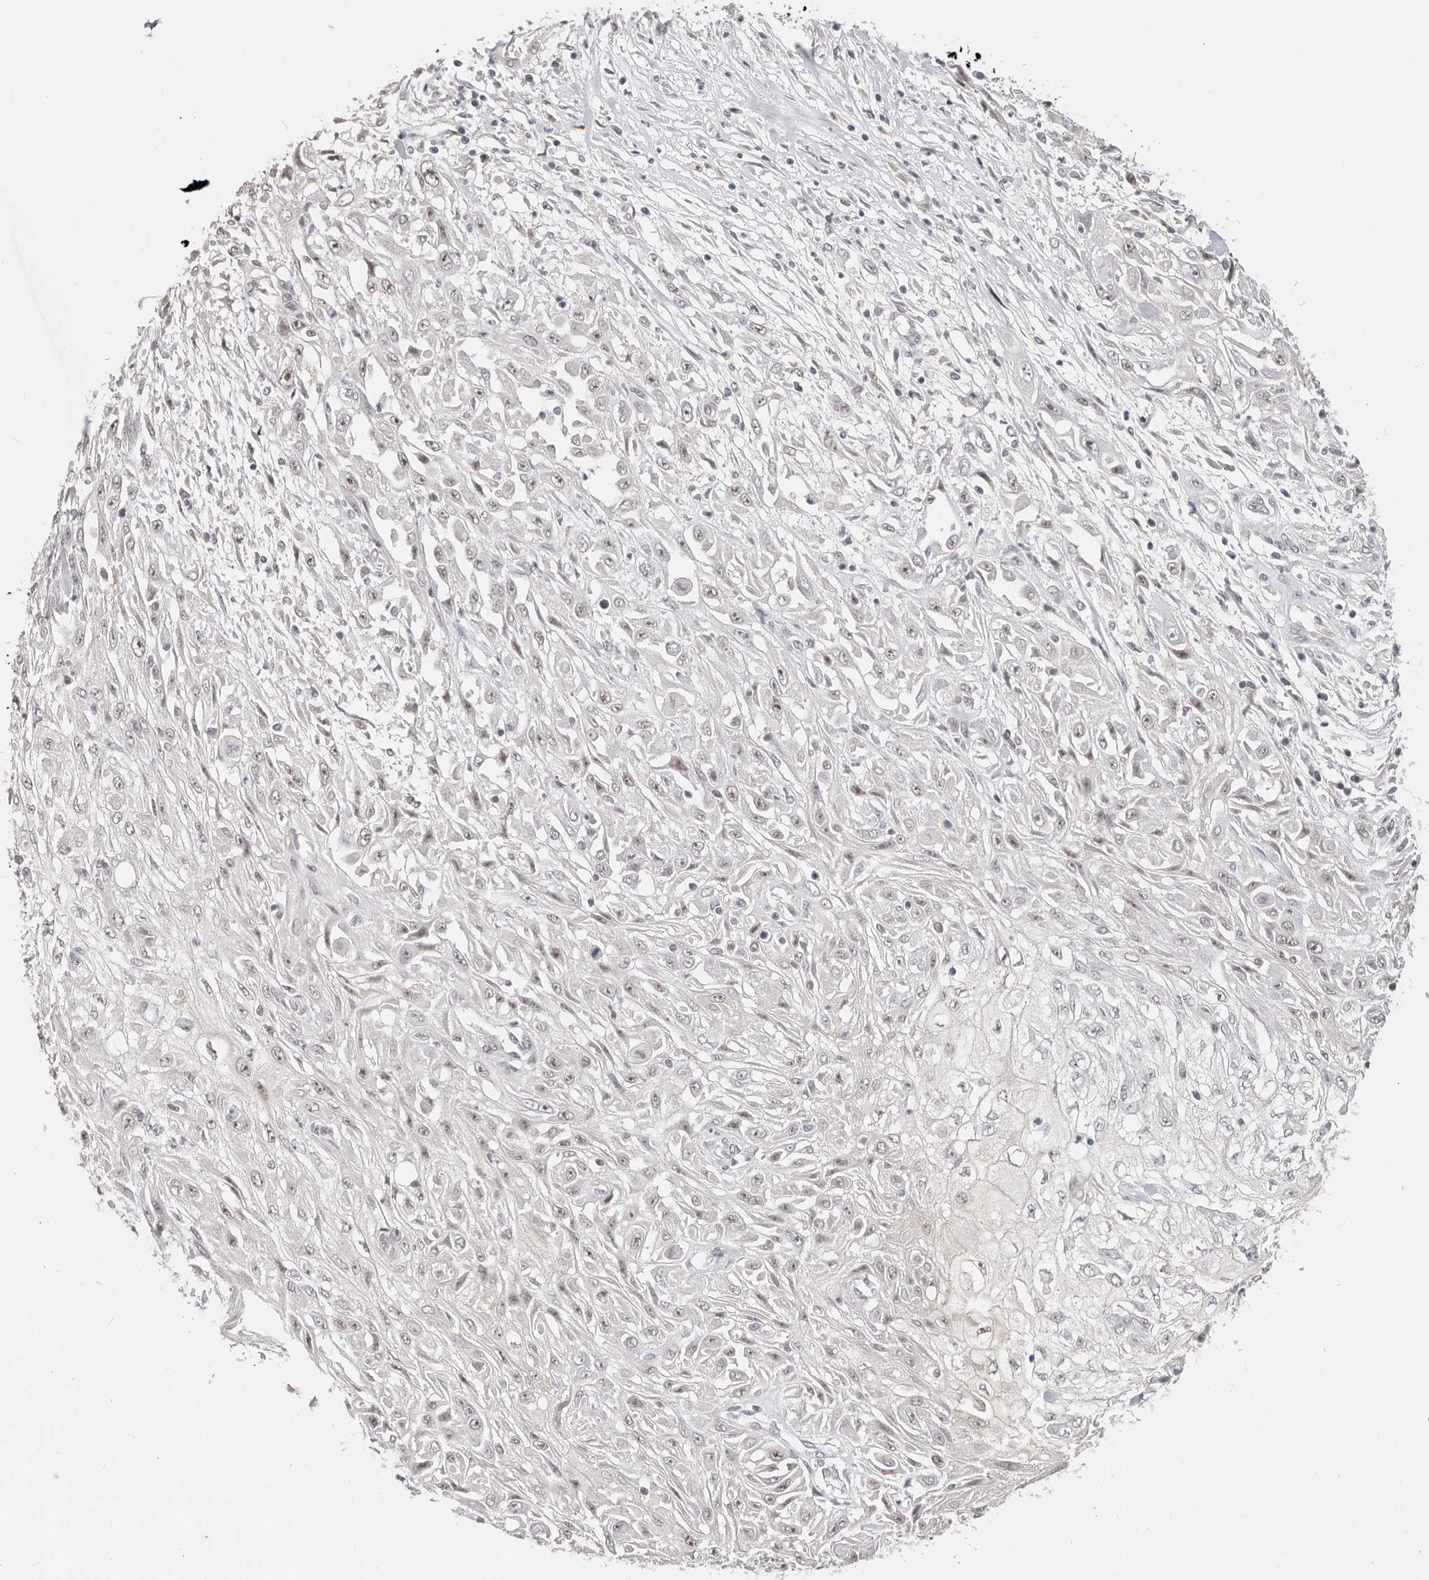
{"staining": {"intensity": "negative", "quantity": "none", "location": "none"}, "tissue": "skin cancer", "cell_type": "Tumor cells", "image_type": "cancer", "snomed": [{"axis": "morphology", "description": "Squamous cell carcinoma, NOS"}, {"axis": "morphology", "description": "Squamous cell carcinoma, metastatic, NOS"}, {"axis": "topography", "description": "Skin"}, {"axis": "topography", "description": "Lymph node"}], "caption": "Immunohistochemical staining of skin cancer (squamous cell carcinoma) demonstrates no significant expression in tumor cells.", "gene": "RFC2", "patient": {"sex": "male", "age": 75}}